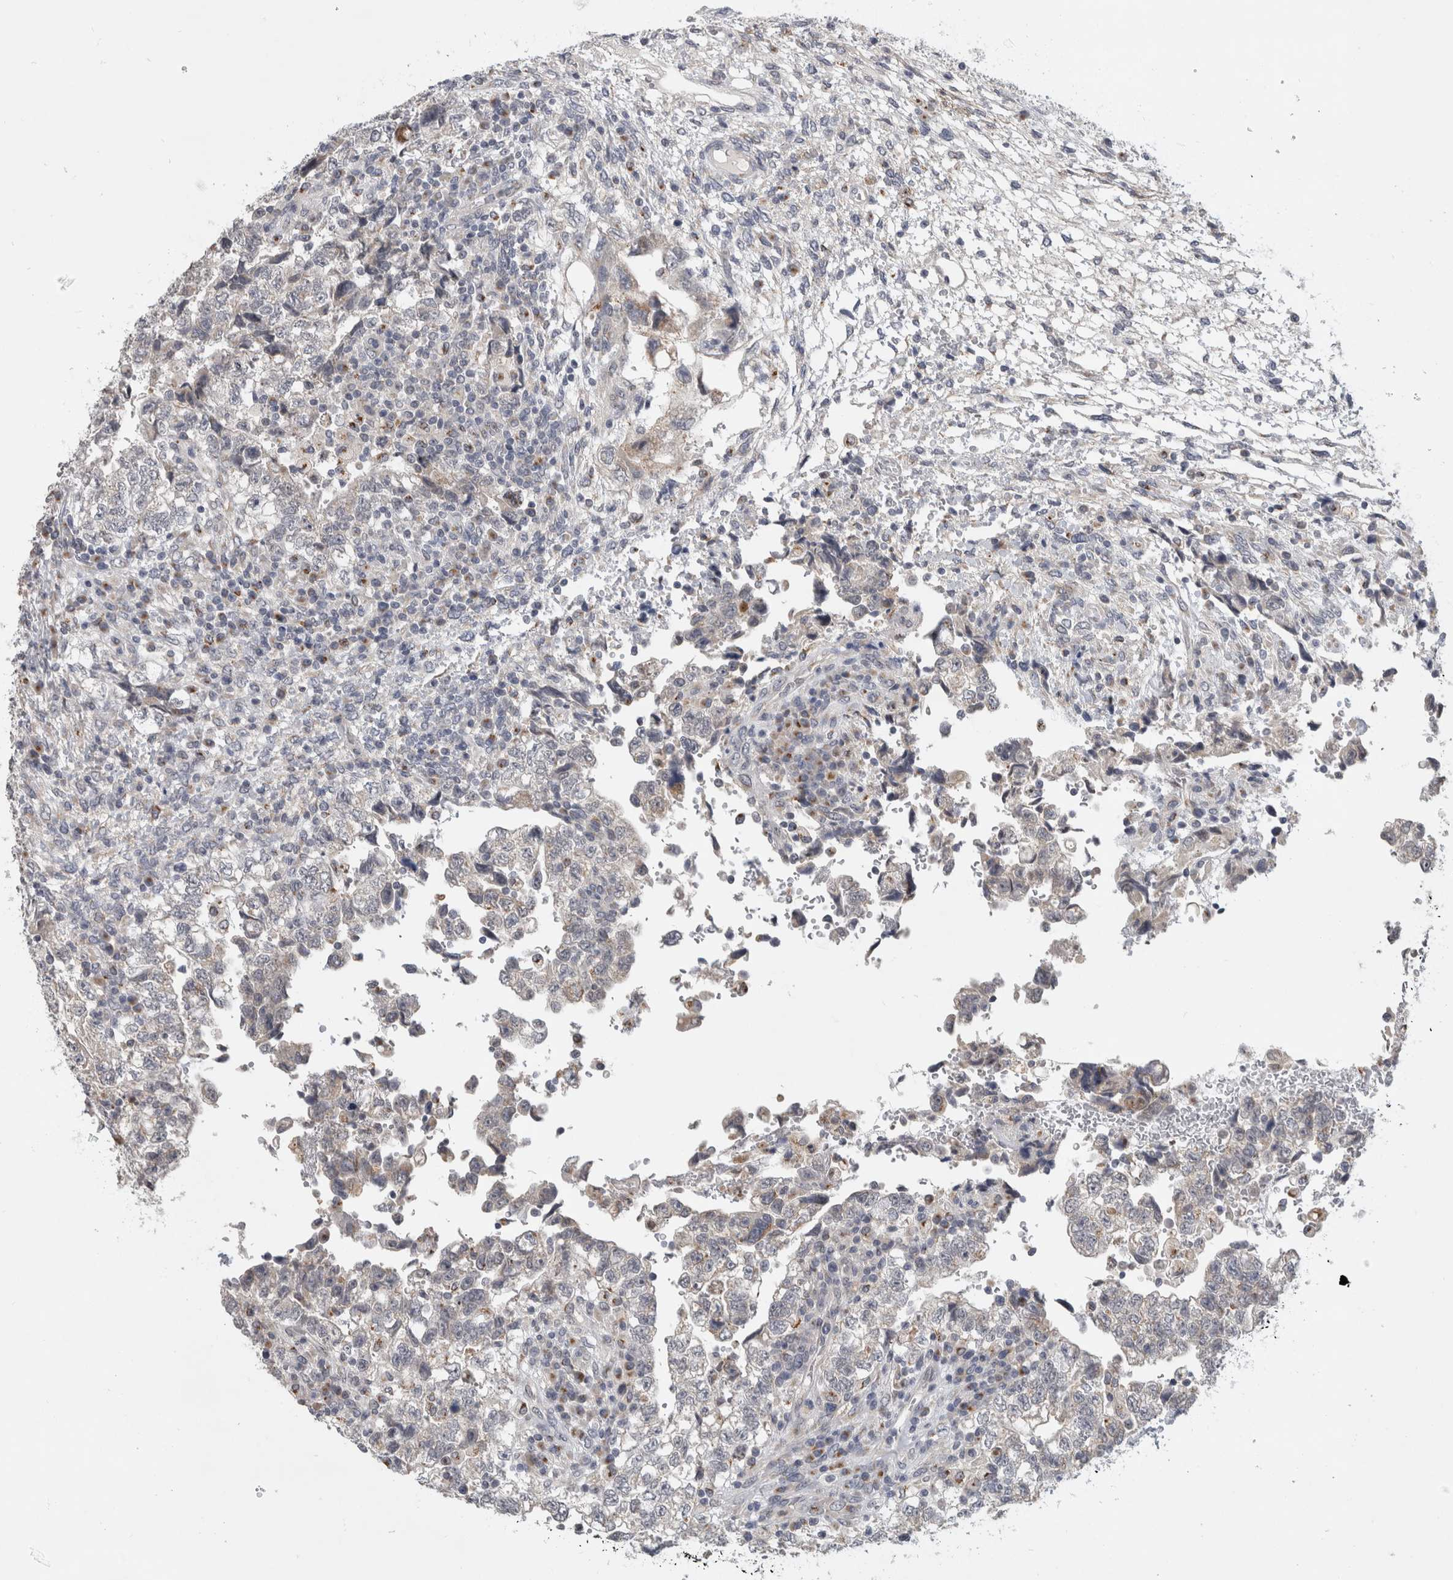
{"staining": {"intensity": "negative", "quantity": "none", "location": "none"}, "tissue": "testis cancer", "cell_type": "Tumor cells", "image_type": "cancer", "snomed": [{"axis": "morphology", "description": "Normal tissue, NOS"}, {"axis": "morphology", "description": "Carcinoma, Embryonal, NOS"}, {"axis": "topography", "description": "Testis"}], "caption": "IHC histopathology image of neoplastic tissue: testis cancer stained with DAB (3,3'-diaminobenzidine) demonstrates no significant protein positivity in tumor cells.", "gene": "MGAT1", "patient": {"sex": "male", "age": 36}}